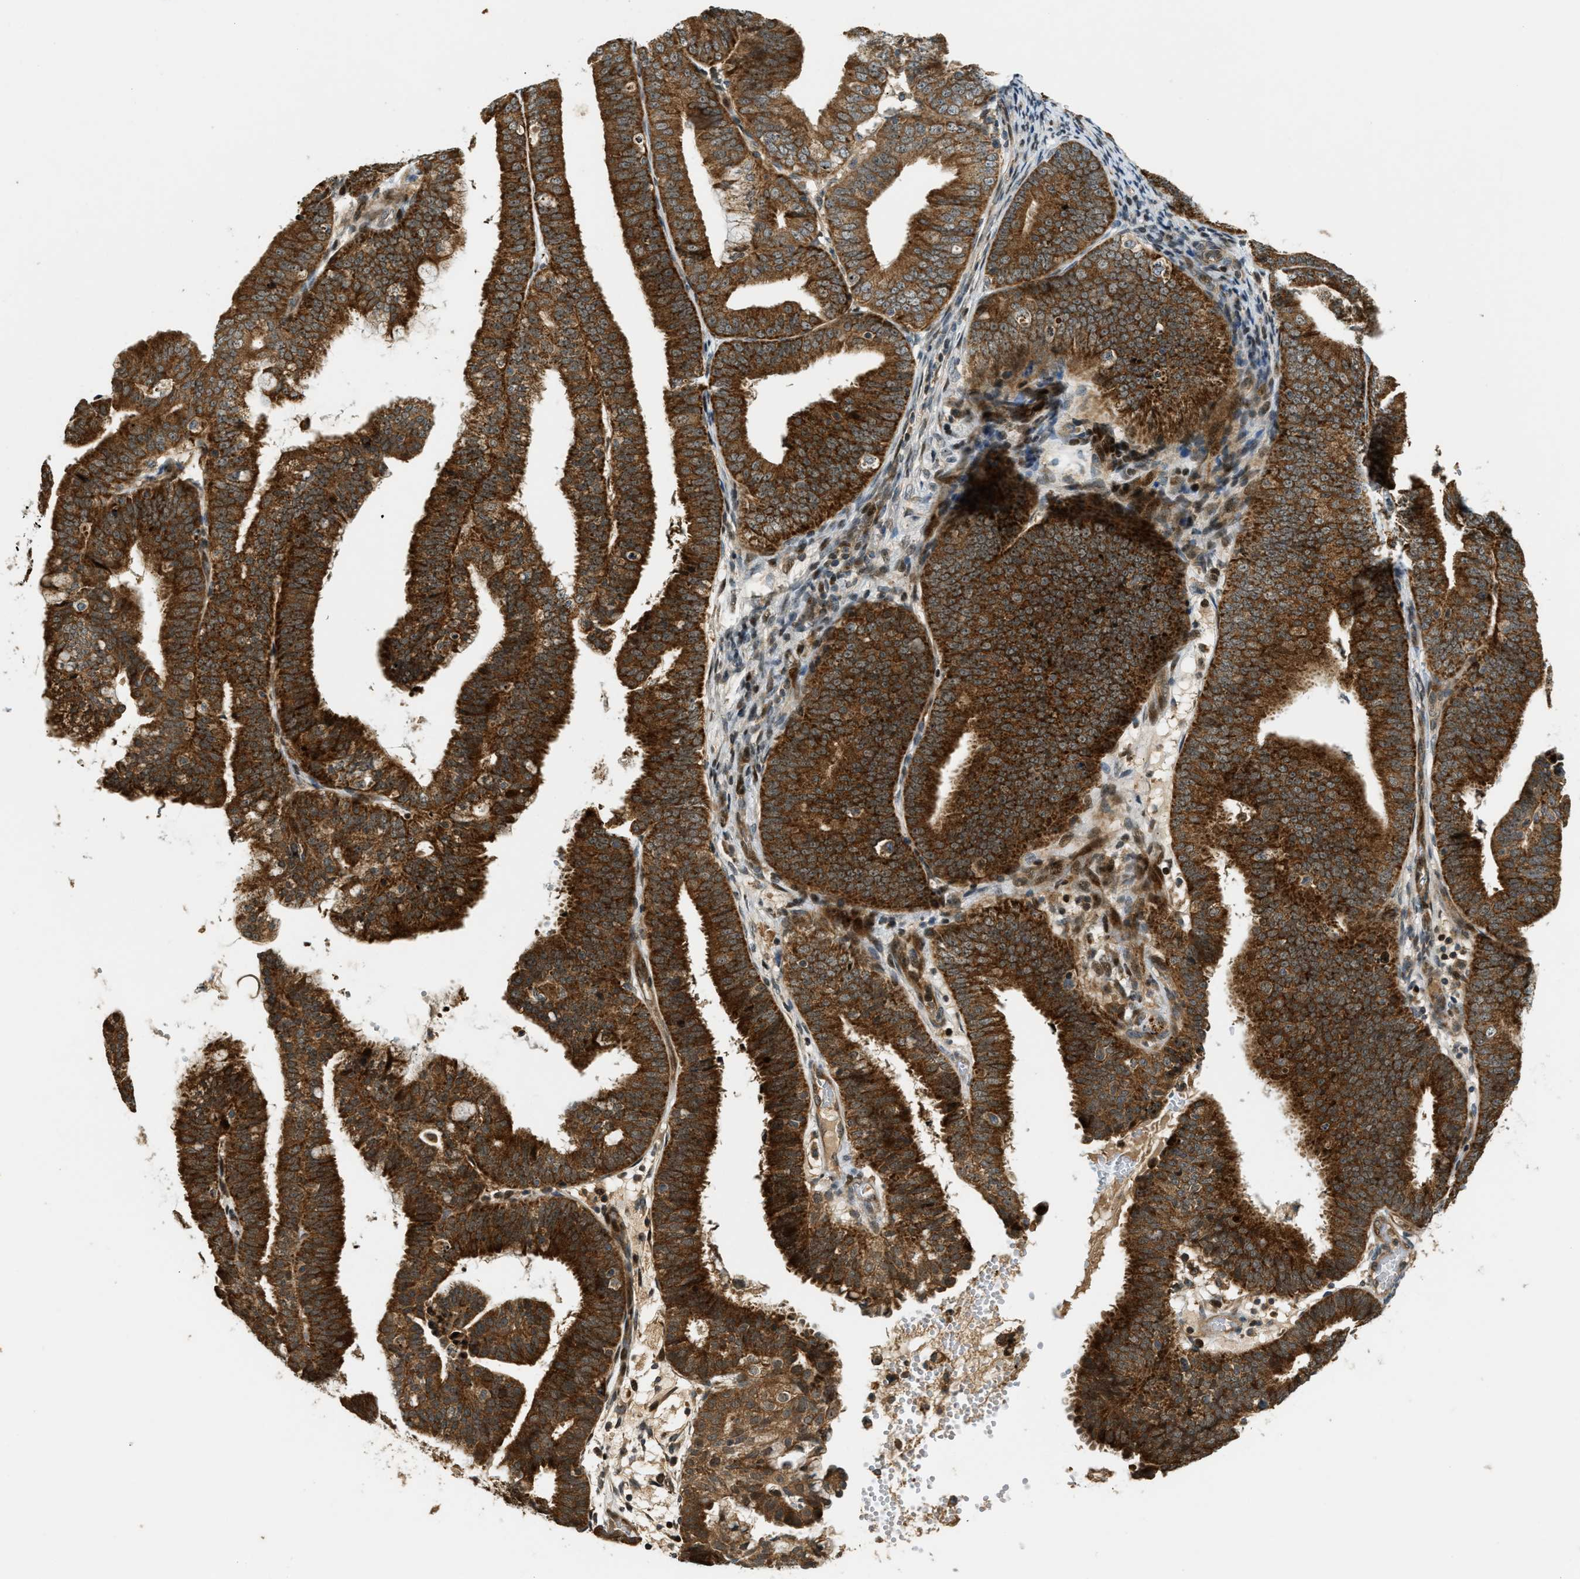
{"staining": {"intensity": "strong", "quantity": ">75%", "location": "cytoplasmic/membranous"}, "tissue": "endometrial cancer", "cell_type": "Tumor cells", "image_type": "cancer", "snomed": [{"axis": "morphology", "description": "Adenocarcinoma, NOS"}, {"axis": "topography", "description": "Endometrium"}], "caption": "Endometrial cancer (adenocarcinoma) stained for a protein demonstrates strong cytoplasmic/membranous positivity in tumor cells.", "gene": "TRAPPC14", "patient": {"sex": "female", "age": 63}}